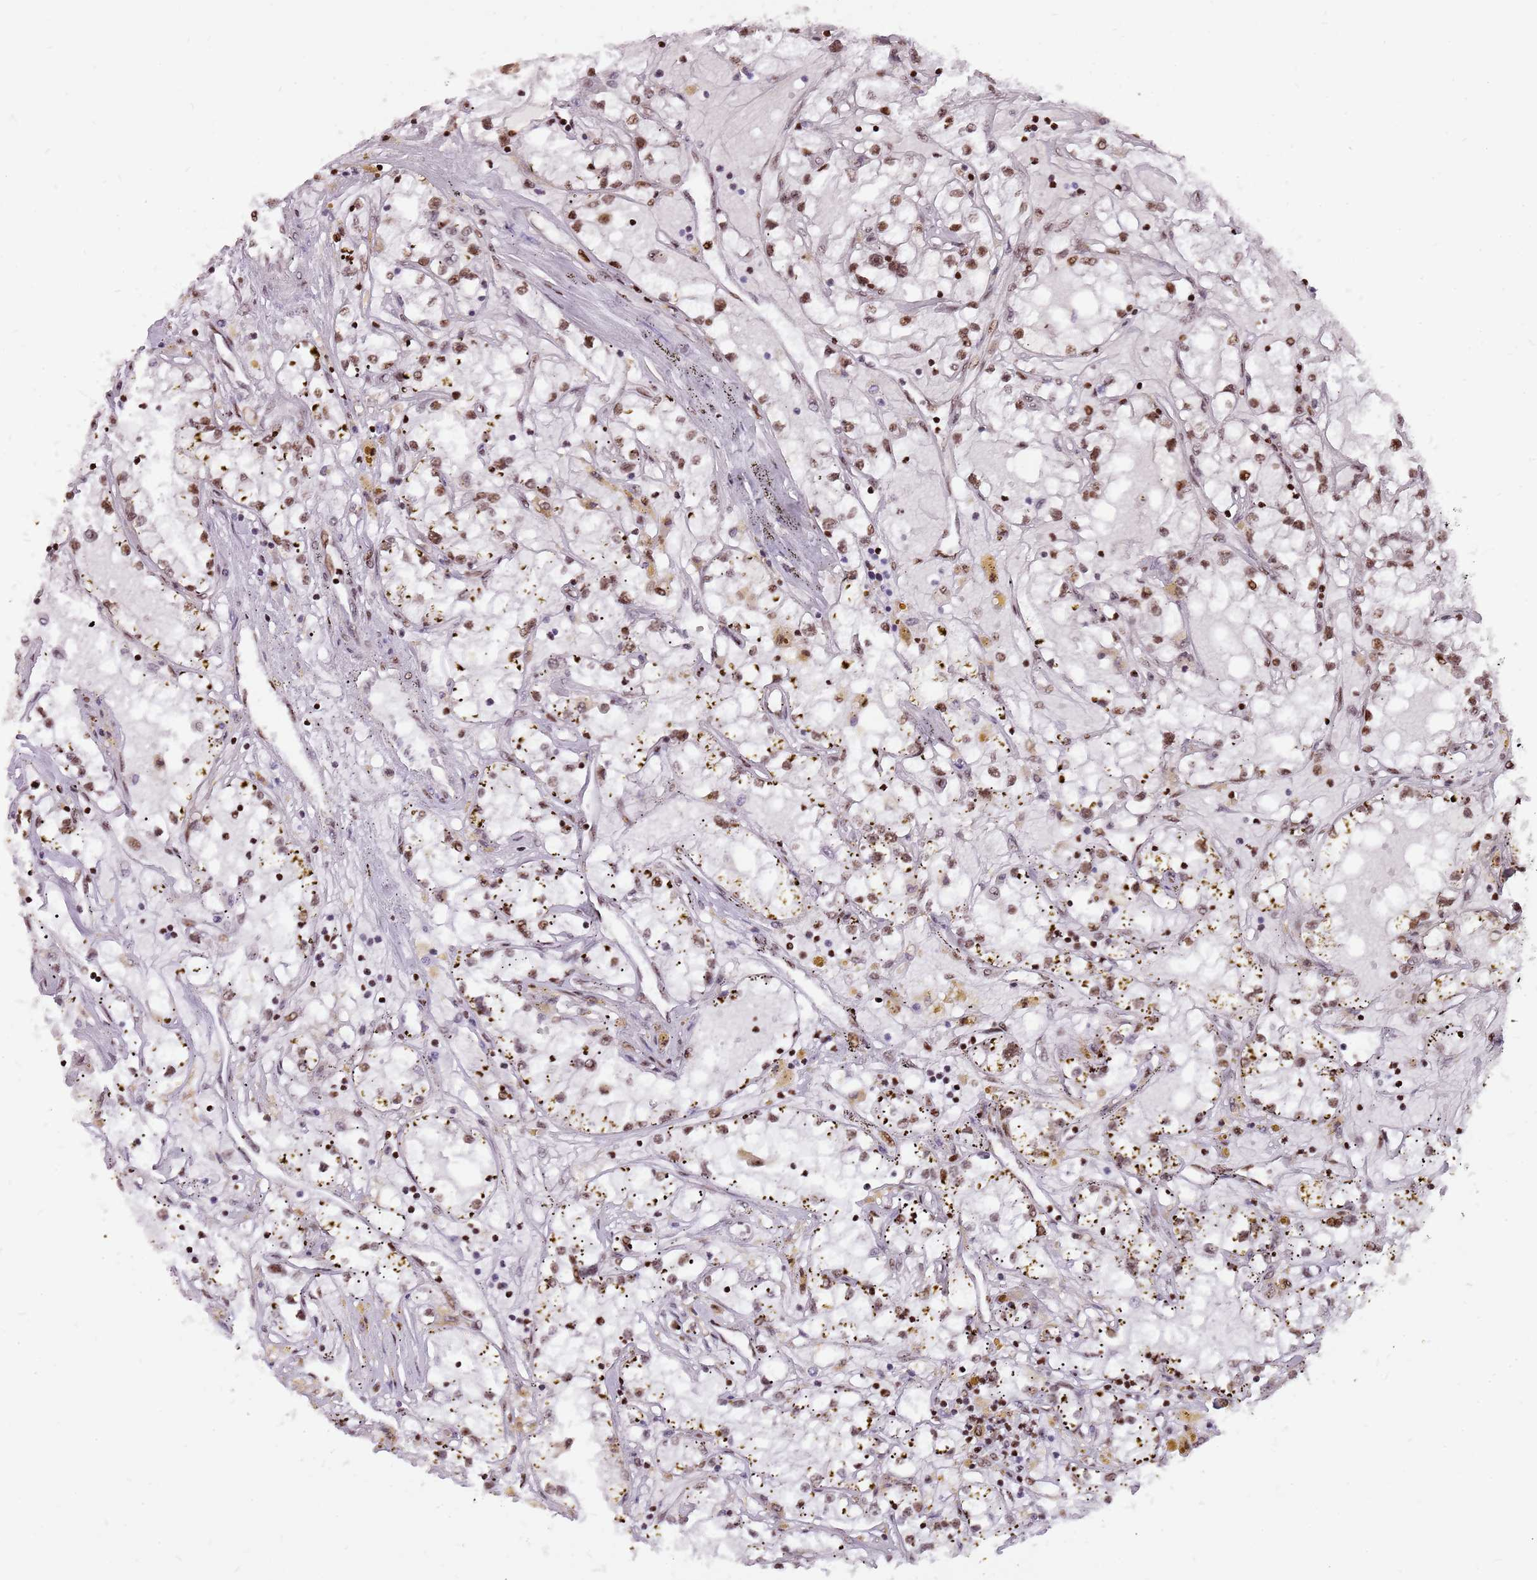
{"staining": {"intensity": "moderate", "quantity": ">75%", "location": "nuclear"}, "tissue": "renal cancer", "cell_type": "Tumor cells", "image_type": "cancer", "snomed": [{"axis": "morphology", "description": "Adenocarcinoma, NOS"}, {"axis": "topography", "description": "Kidney"}], "caption": "Immunohistochemistry micrograph of human renal adenocarcinoma stained for a protein (brown), which displays medium levels of moderate nuclear expression in approximately >75% of tumor cells.", "gene": "WASHC4", "patient": {"sex": "male", "age": 56}}